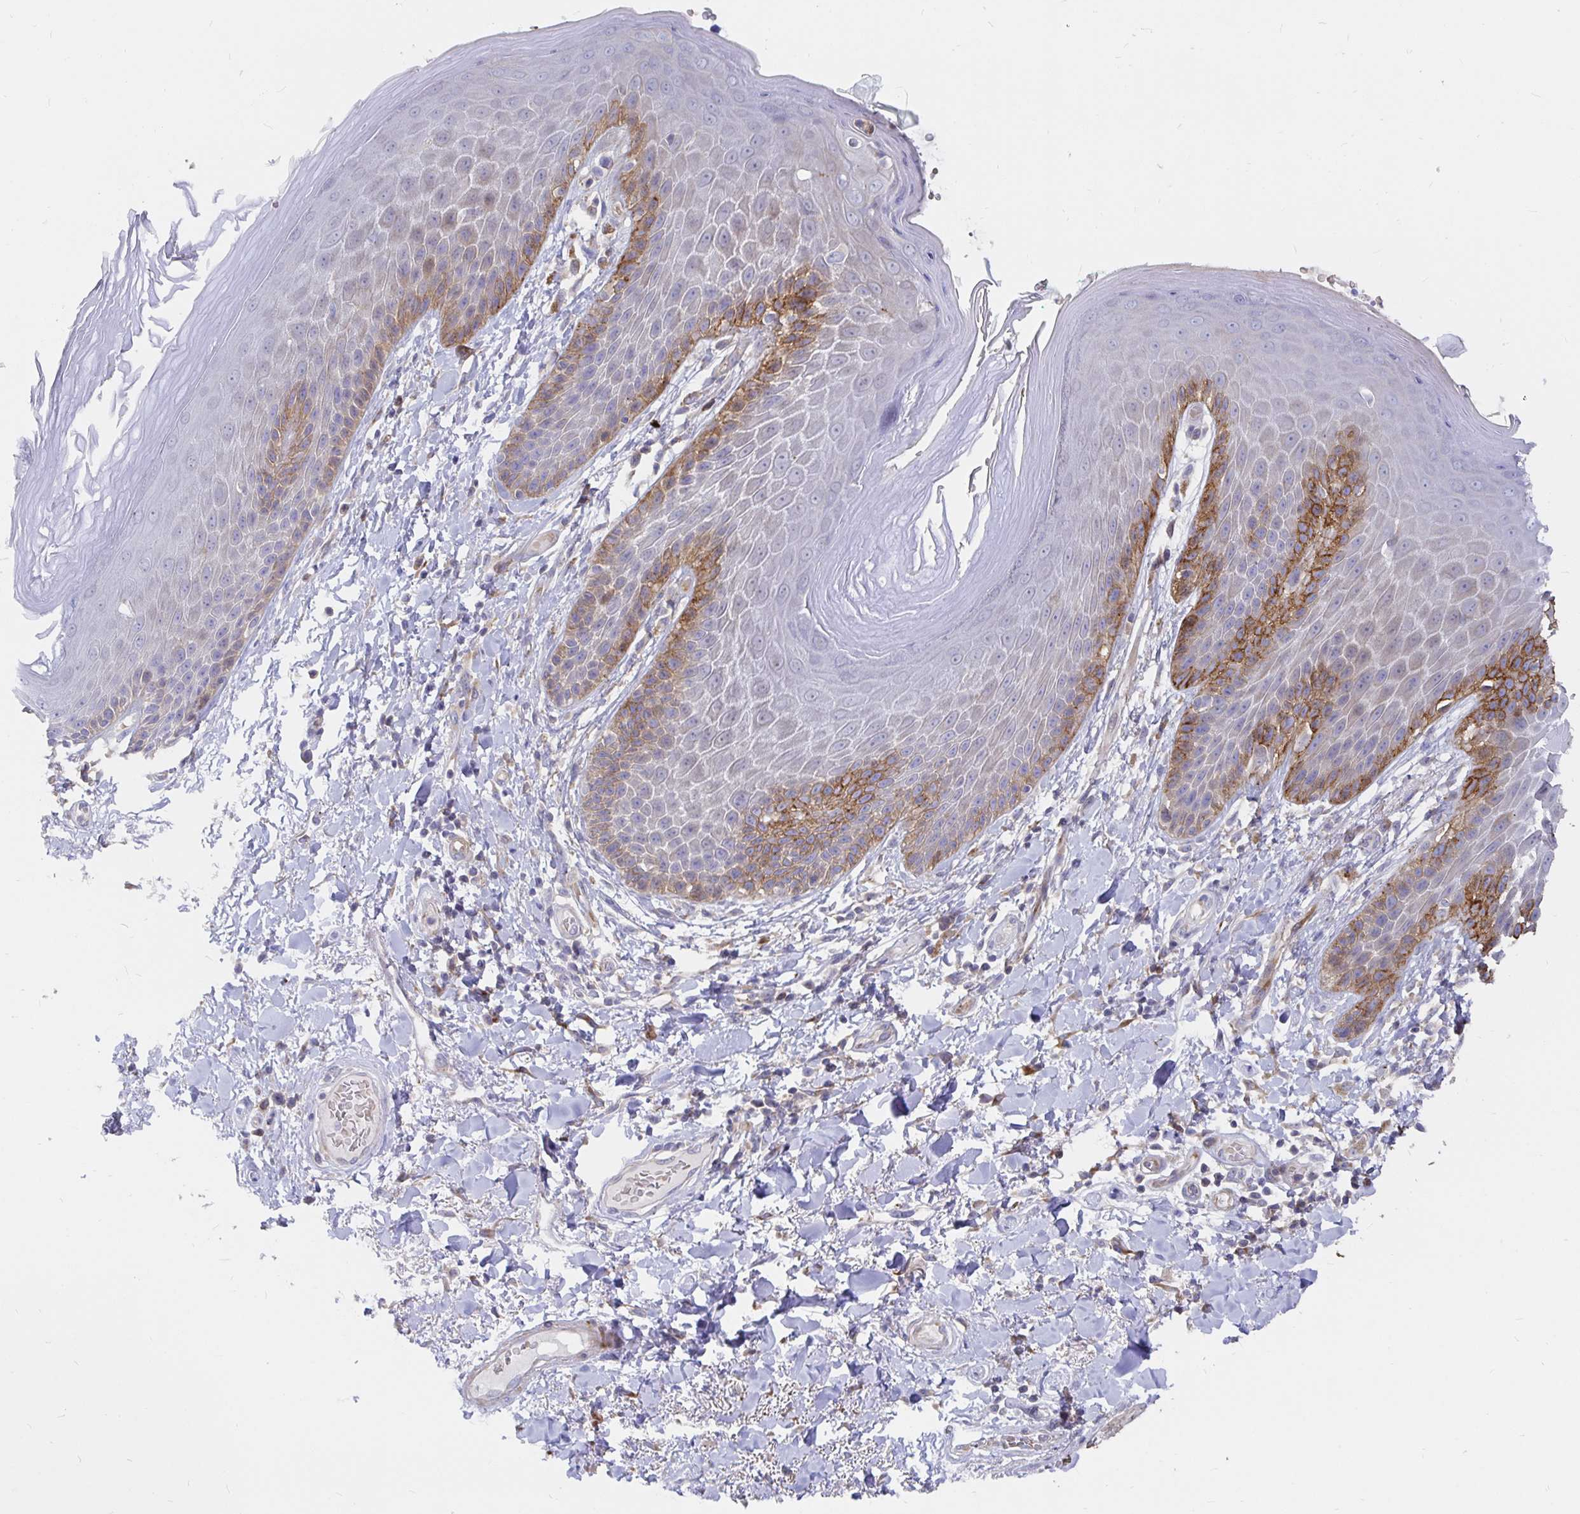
{"staining": {"intensity": "moderate", "quantity": "<25%", "location": "cytoplasmic/membranous"}, "tissue": "skin", "cell_type": "Epidermal cells", "image_type": "normal", "snomed": [{"axis": "morphology", "description": "Normal tissue, NOS"}, {"axis": "topography", "description": "Anal"}, {"axis": "topography", "description": "Peripheral nerve tissue"}], "caption": "Protein analysis of normal skin reveals moderate cytoplasmic/membranous staining in about <25% of epidermal cells.", "gene": "KCTD19", "patient": {"sex": "male", "age": 51}}